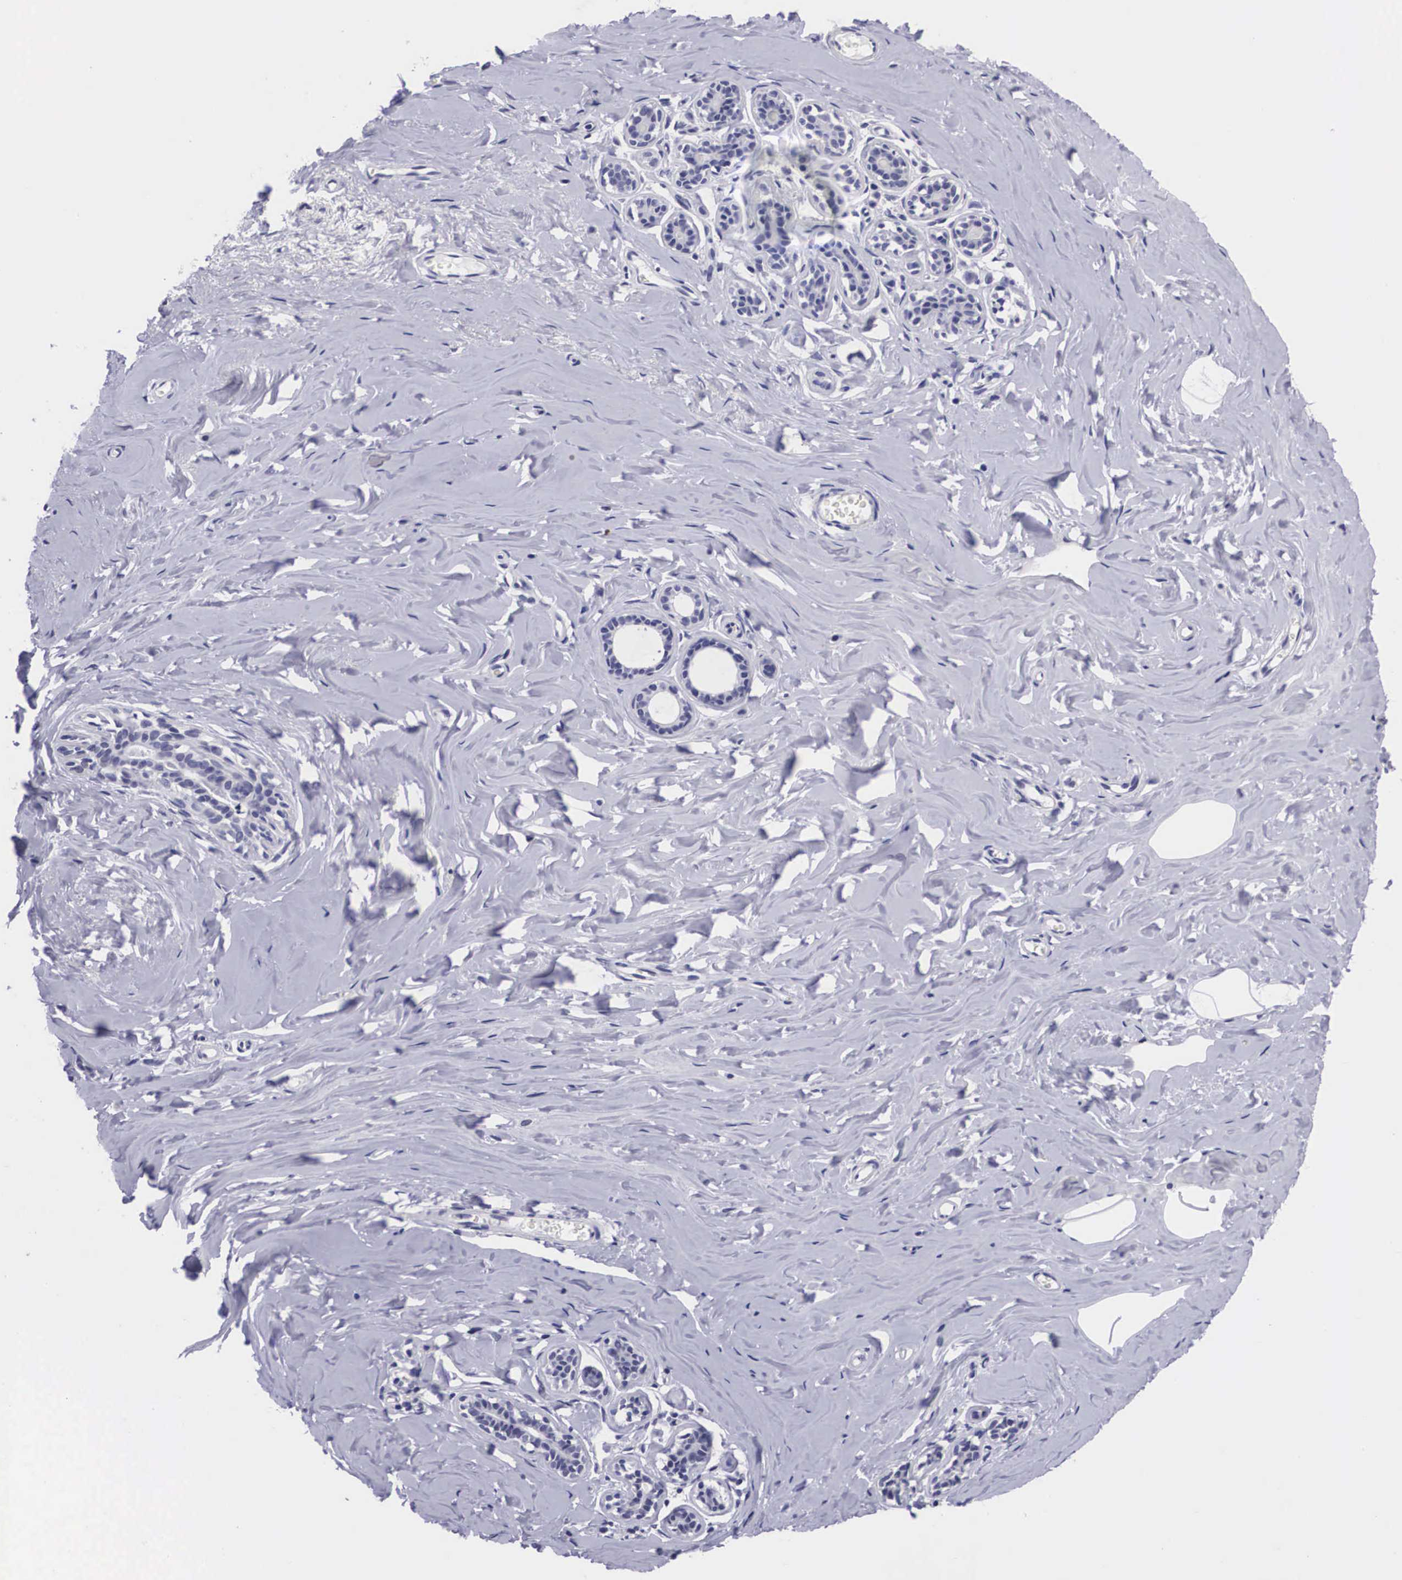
{"staining": {"intensity": "negative", "quantity": "none", "location": "none"}, "tissue": "breast", "cell_type": "Adipocytes", "image_type": "normal", "snomed": [{"axis": "morphology", "description": "Normal tissue, NOS"}, {"axis": "topography", "description": "Breast"}], "caption": "Immunohistochemical staining of benign breast demonstrates no significant positivity in adipocytes. The staining is performed using DAB (3,3'-diaminobenzidine) brown chromogen with nuclei counter-stained in using hematoxylin.", "gene": "C22orf31", "patient": {"sex": "female", "age": 45}}